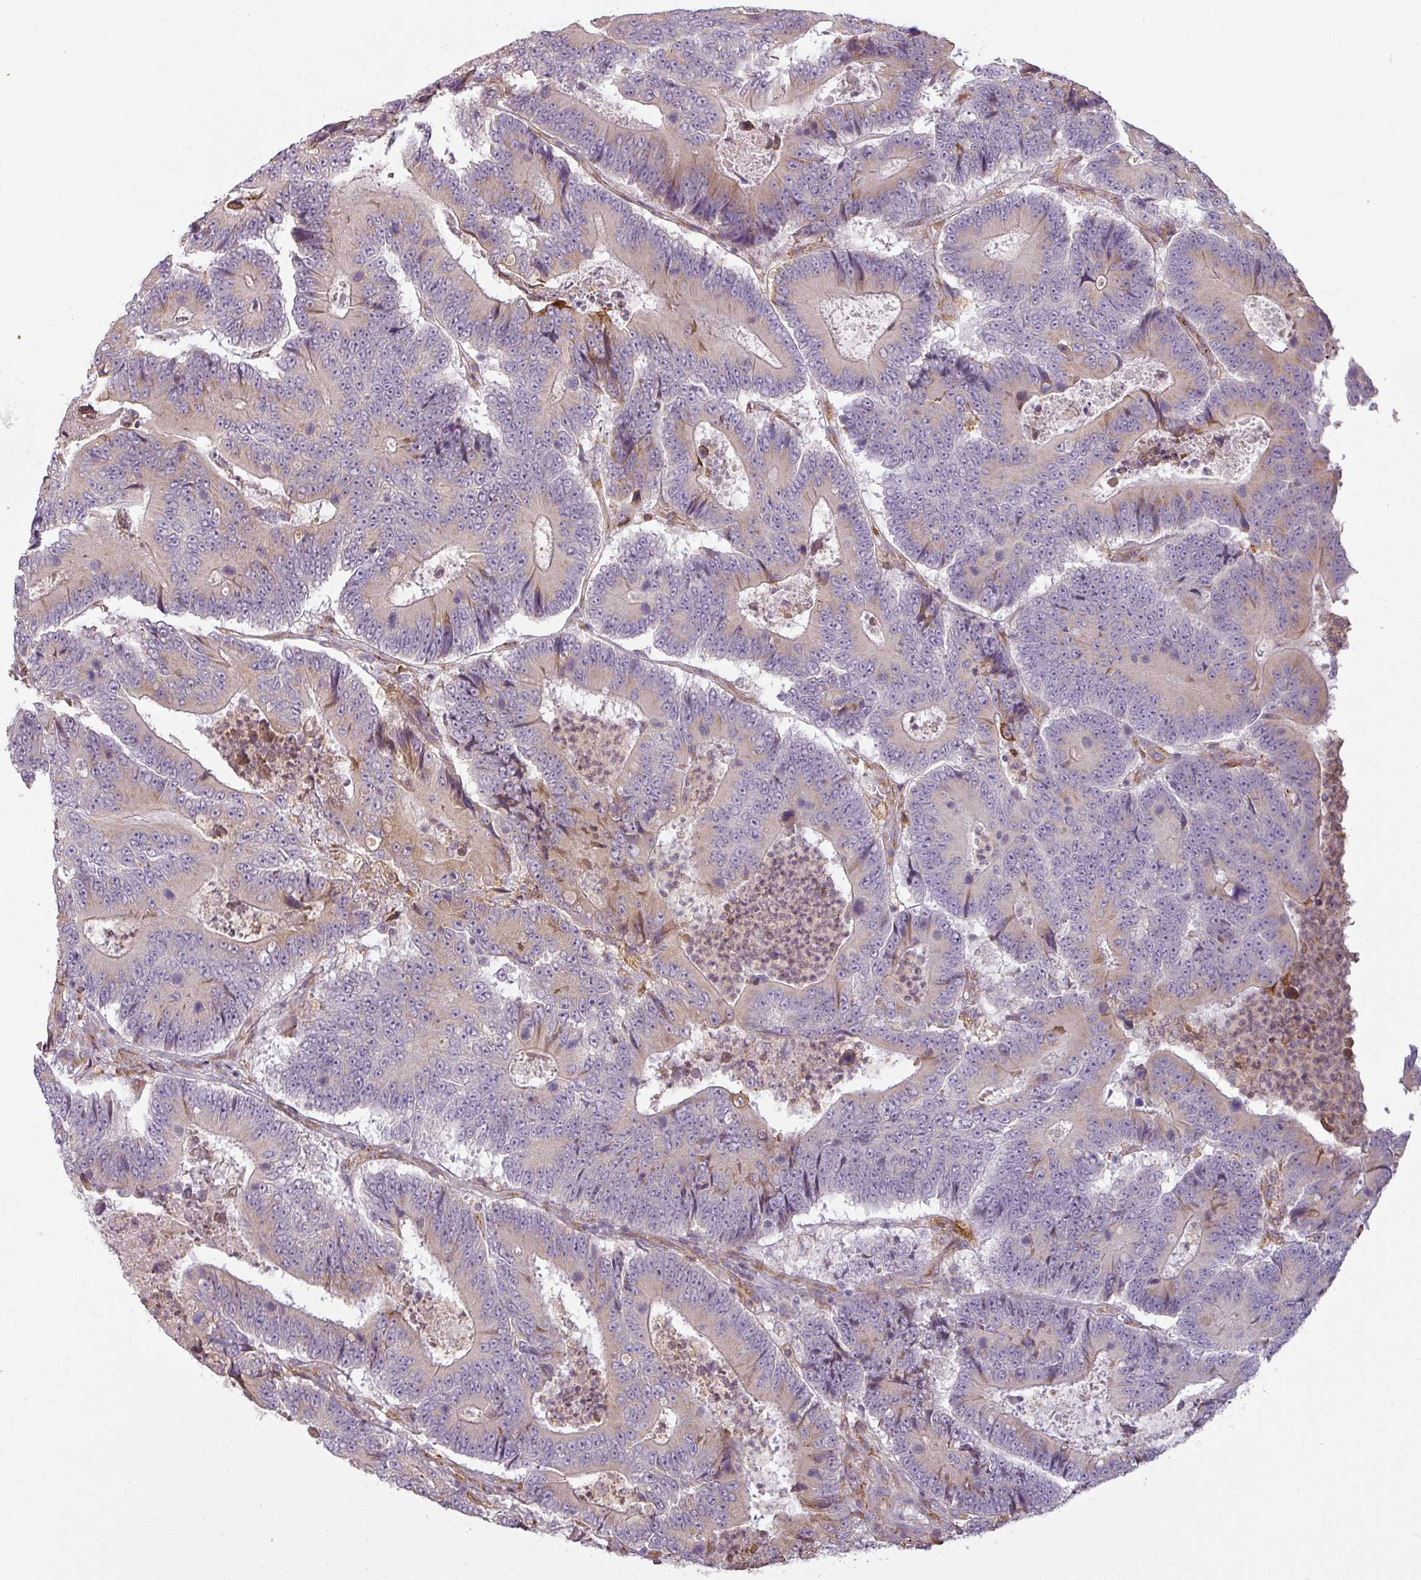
{"staining": {"intensity": "negative", "quantity": "none", "location": "none"}, "tissue": "colorectal cancer", "cell_type": "Tumor cells", "image_type": "cancer", "snomed": [{"axis": "morphology", "description": "Adenocarcinoma, NOS"}, {"axis": "topography", "description": "Colon"}], "caption": "The IHC histopathology image has no significant staining in tumor cells of adenocarcinoma (colorectal) tissue.", "gene": "CCDC144A", "patient": {"sex": "male", "age": 83}}